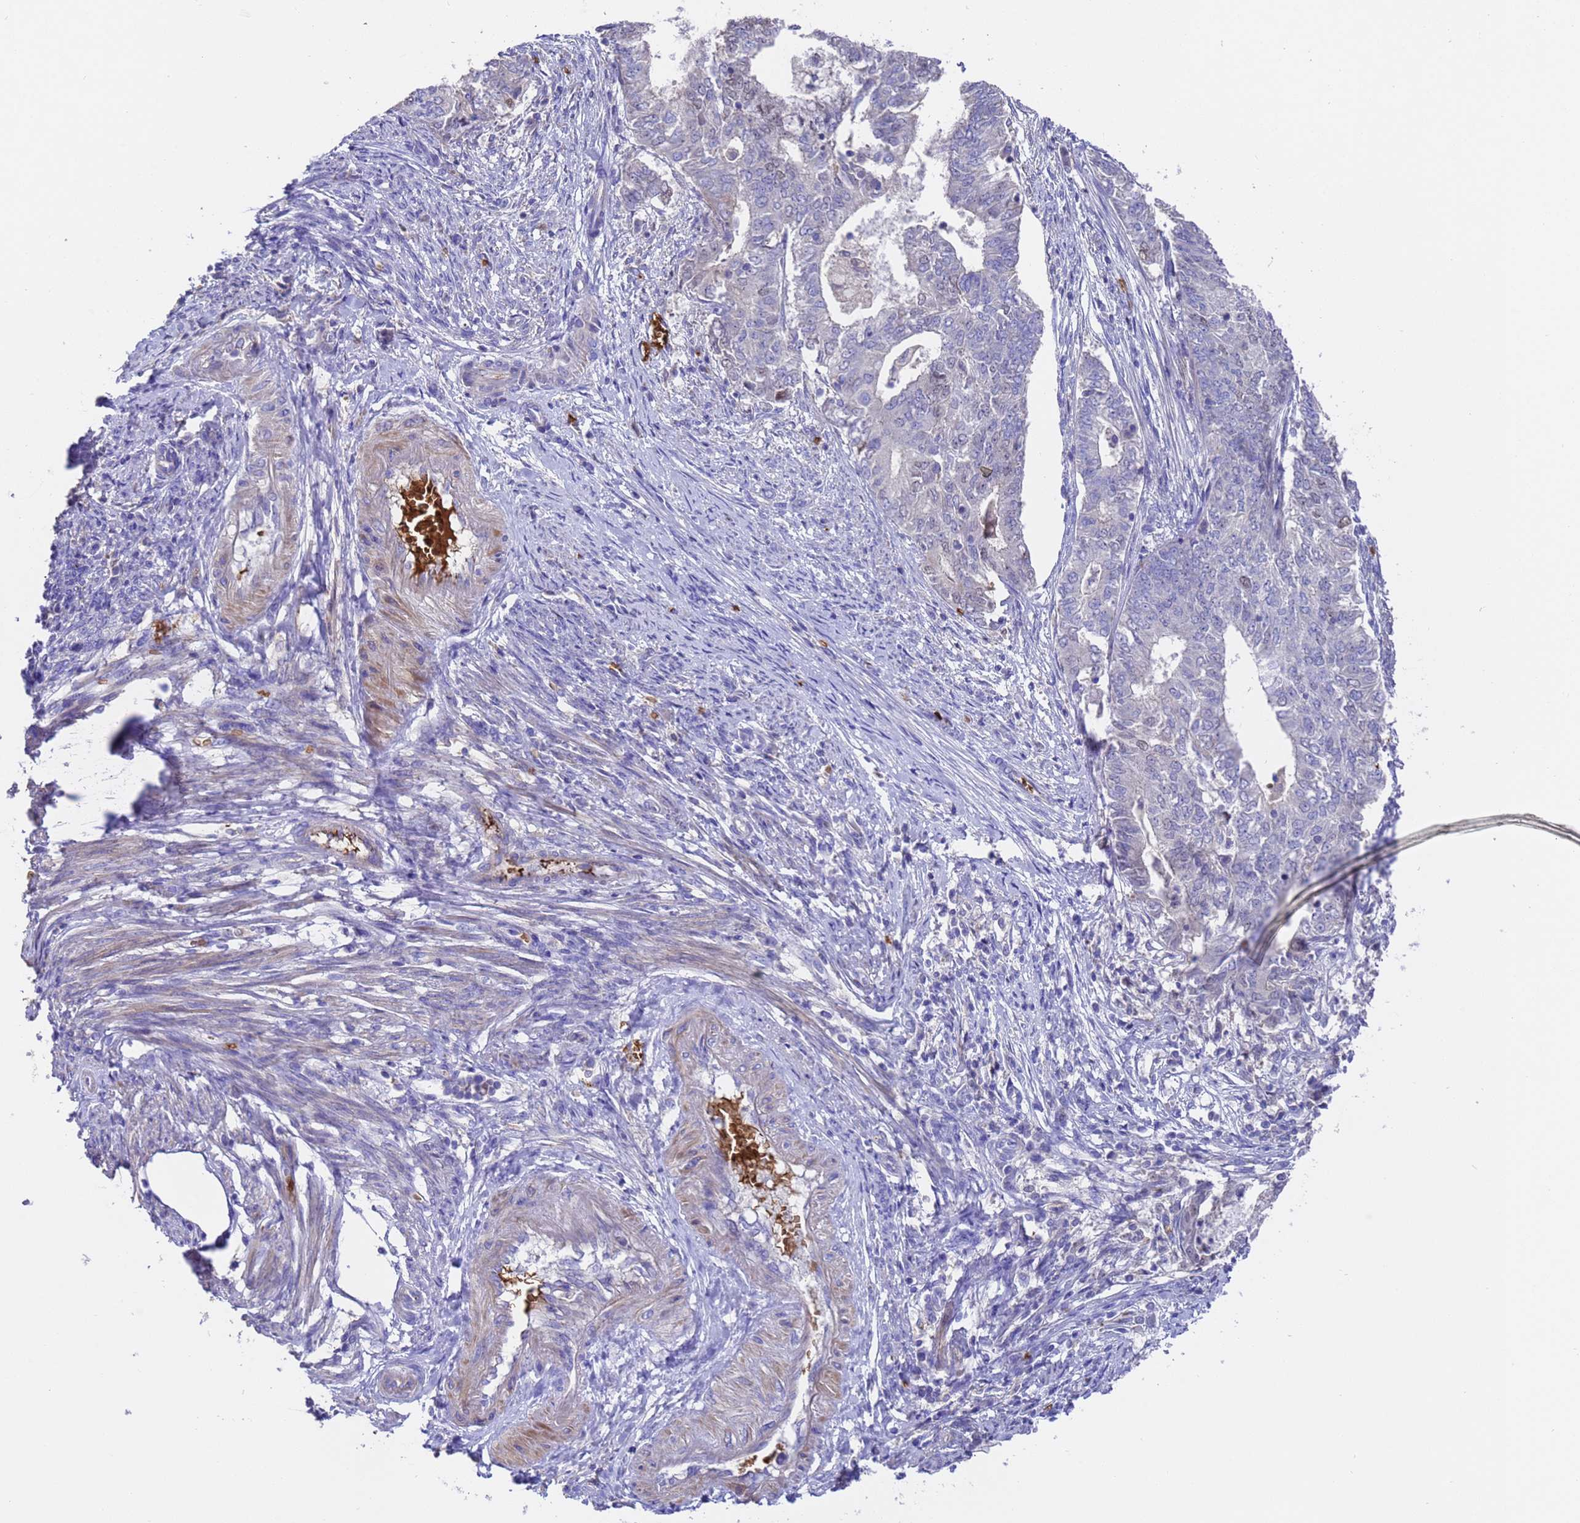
{"staining": {"intensity": "negative", "quantity": "none", "location": "none"}, "tissue": "endometrial cancer", "cell_type": "Tumor cells", "image_type": "cancer", "snomed": [{"axis": "morphology", "description": "Adenocarcinoma, NOS"}, {"axis": "topography", "description": "Endometrium"}], "caption": "Endometrial cancer was stained to show a protein in brown. There is no significant staining in tumor cells.", "gene": "ELP6", "patient": {"sex": "female", "age": 62}}